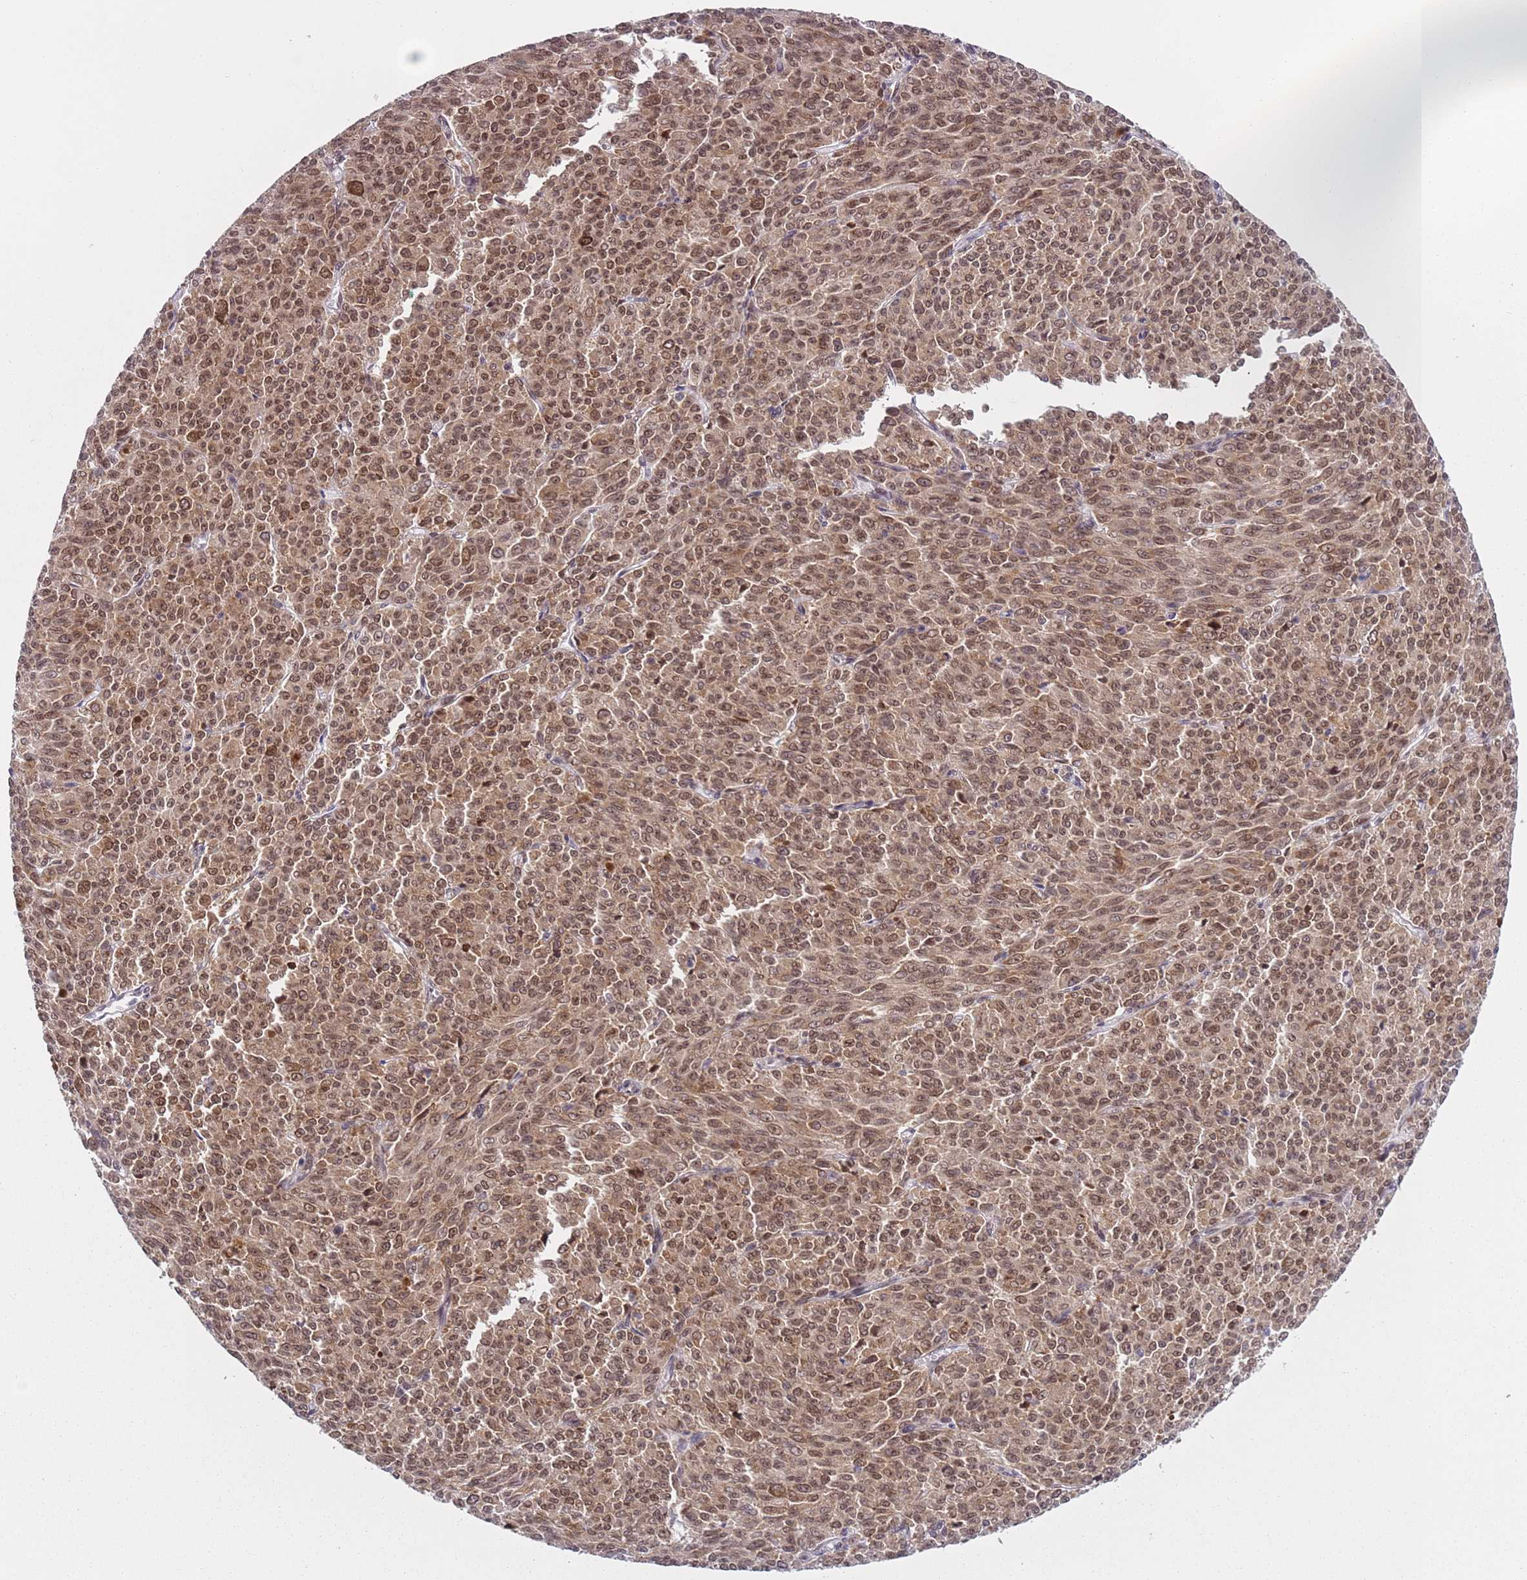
{"staining": {"intensity": "moderate", "quantity": ">75%", "location": "cytoplasmic/membranous,nuclear"}, "tissue": "melanoma", "cell_type": "Tumor cells", "image_type": "cancer", "snomed": [{"axis": "morphology", "description": "Malignant melanoma, NOS"}, {"axis": "topography", "description": "Skin"}], "caption": "A micrograph showing moderate cytoplasmic/membranous and nuclear expression in approximately >75% of tumor cells in malignant melanoma, as visualized by brown immunohistochemical staining.", "gene": "SLC25A32", "patient": {"sex": "female", "age": 52}}